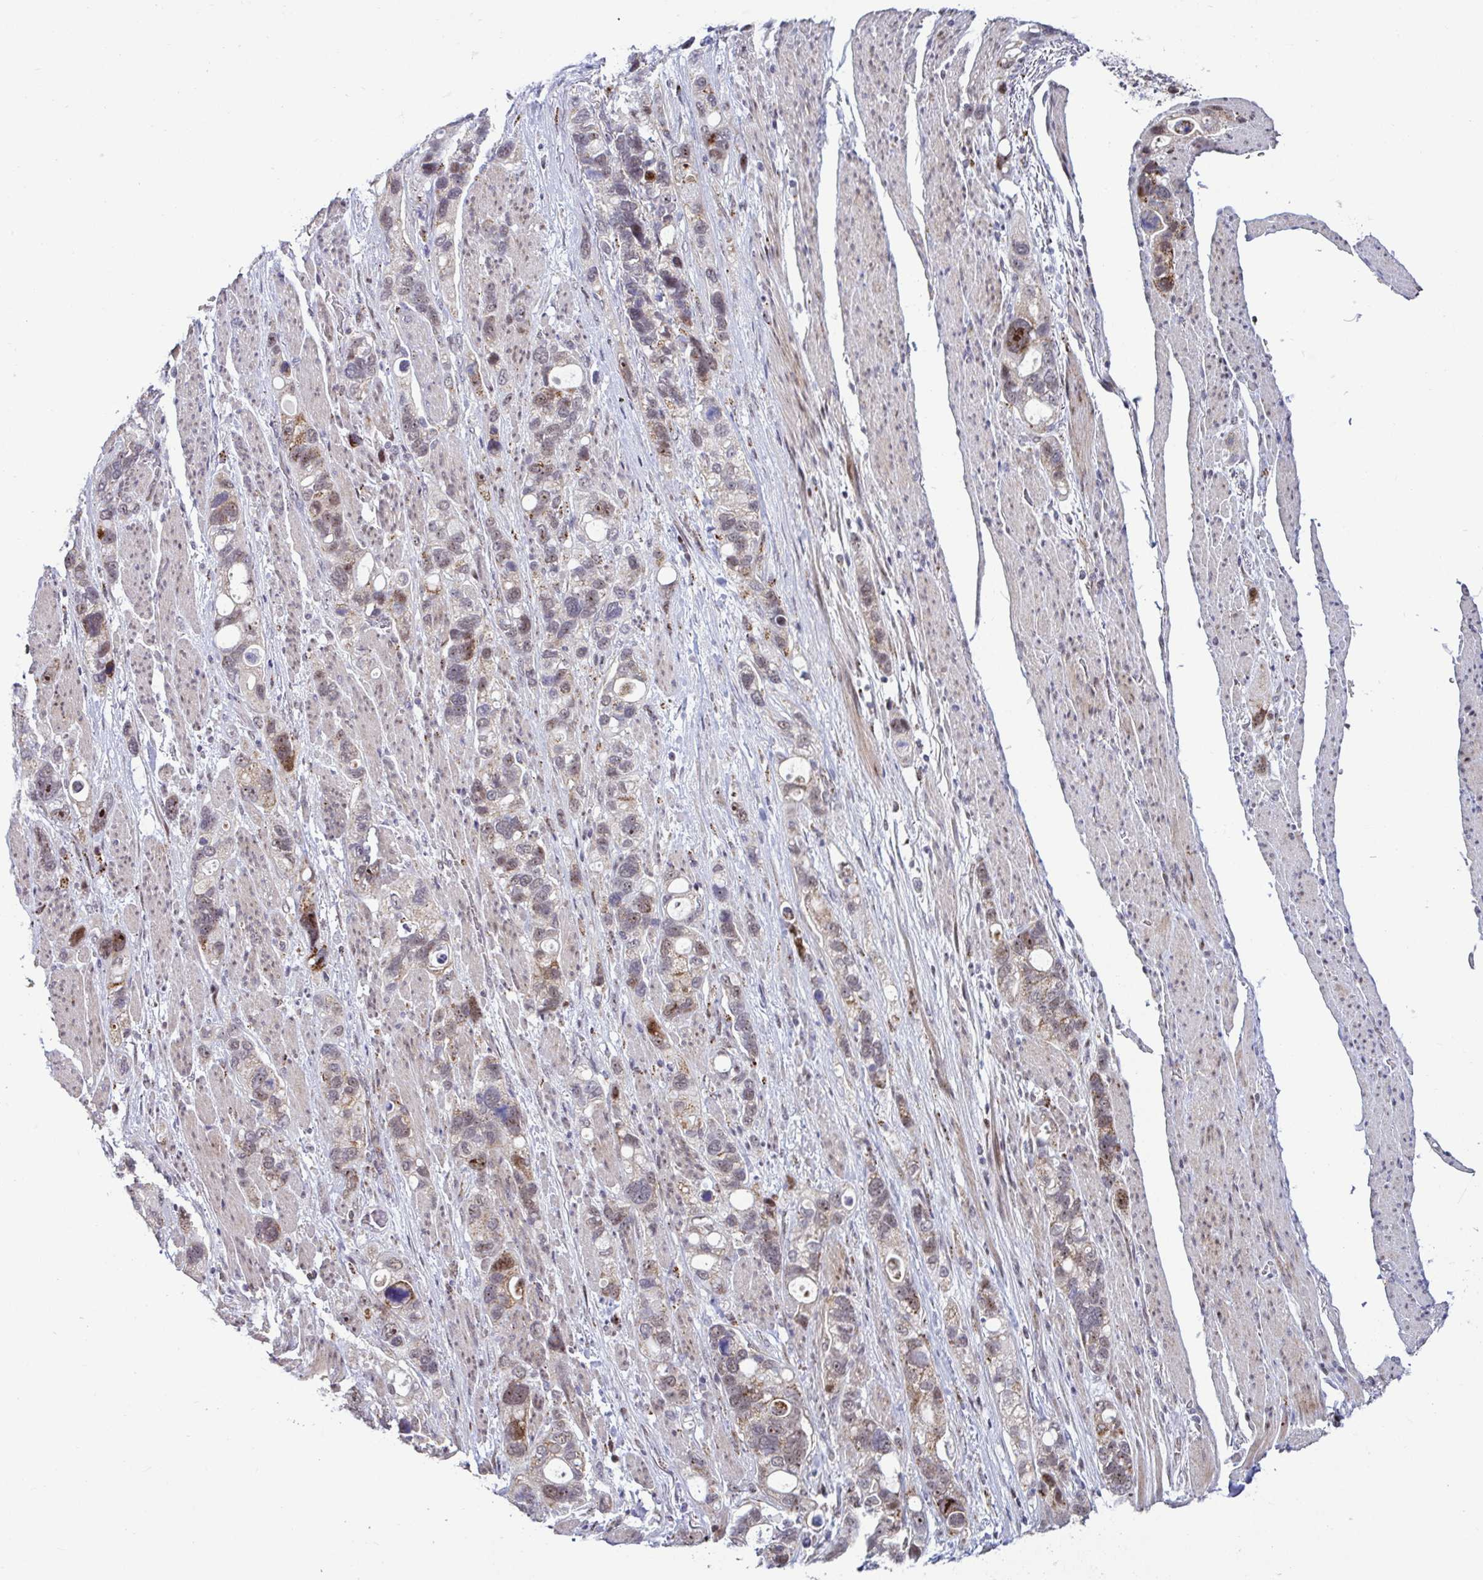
{"staining": {"intensity": "moderate", "quantity": "25%-75%", "location": "cytoplasmic/membranous"}, "tissue": "stomach cancer", "cell_type": "Tumor cells", "image_type": "cancer", "snomed": [{"axis": "morphology", "description": "Adenocarcinoma, NOS"}, {"axis": "topography", "description": "Stomach, upper"}], "caption": "IHC micrograph of neoplastic tissue: human stomach adenocarcinoma stained using immunohistochemistry (IHC) demonstrates medium levels of moderate protein expression localized specifically in the cytoplasmic/membranous of tumor cells, appearing as a cytoplasmic/membranous brown color.", "gene": "DZIP1", "patient": {"sex": "female", "age": 81}}